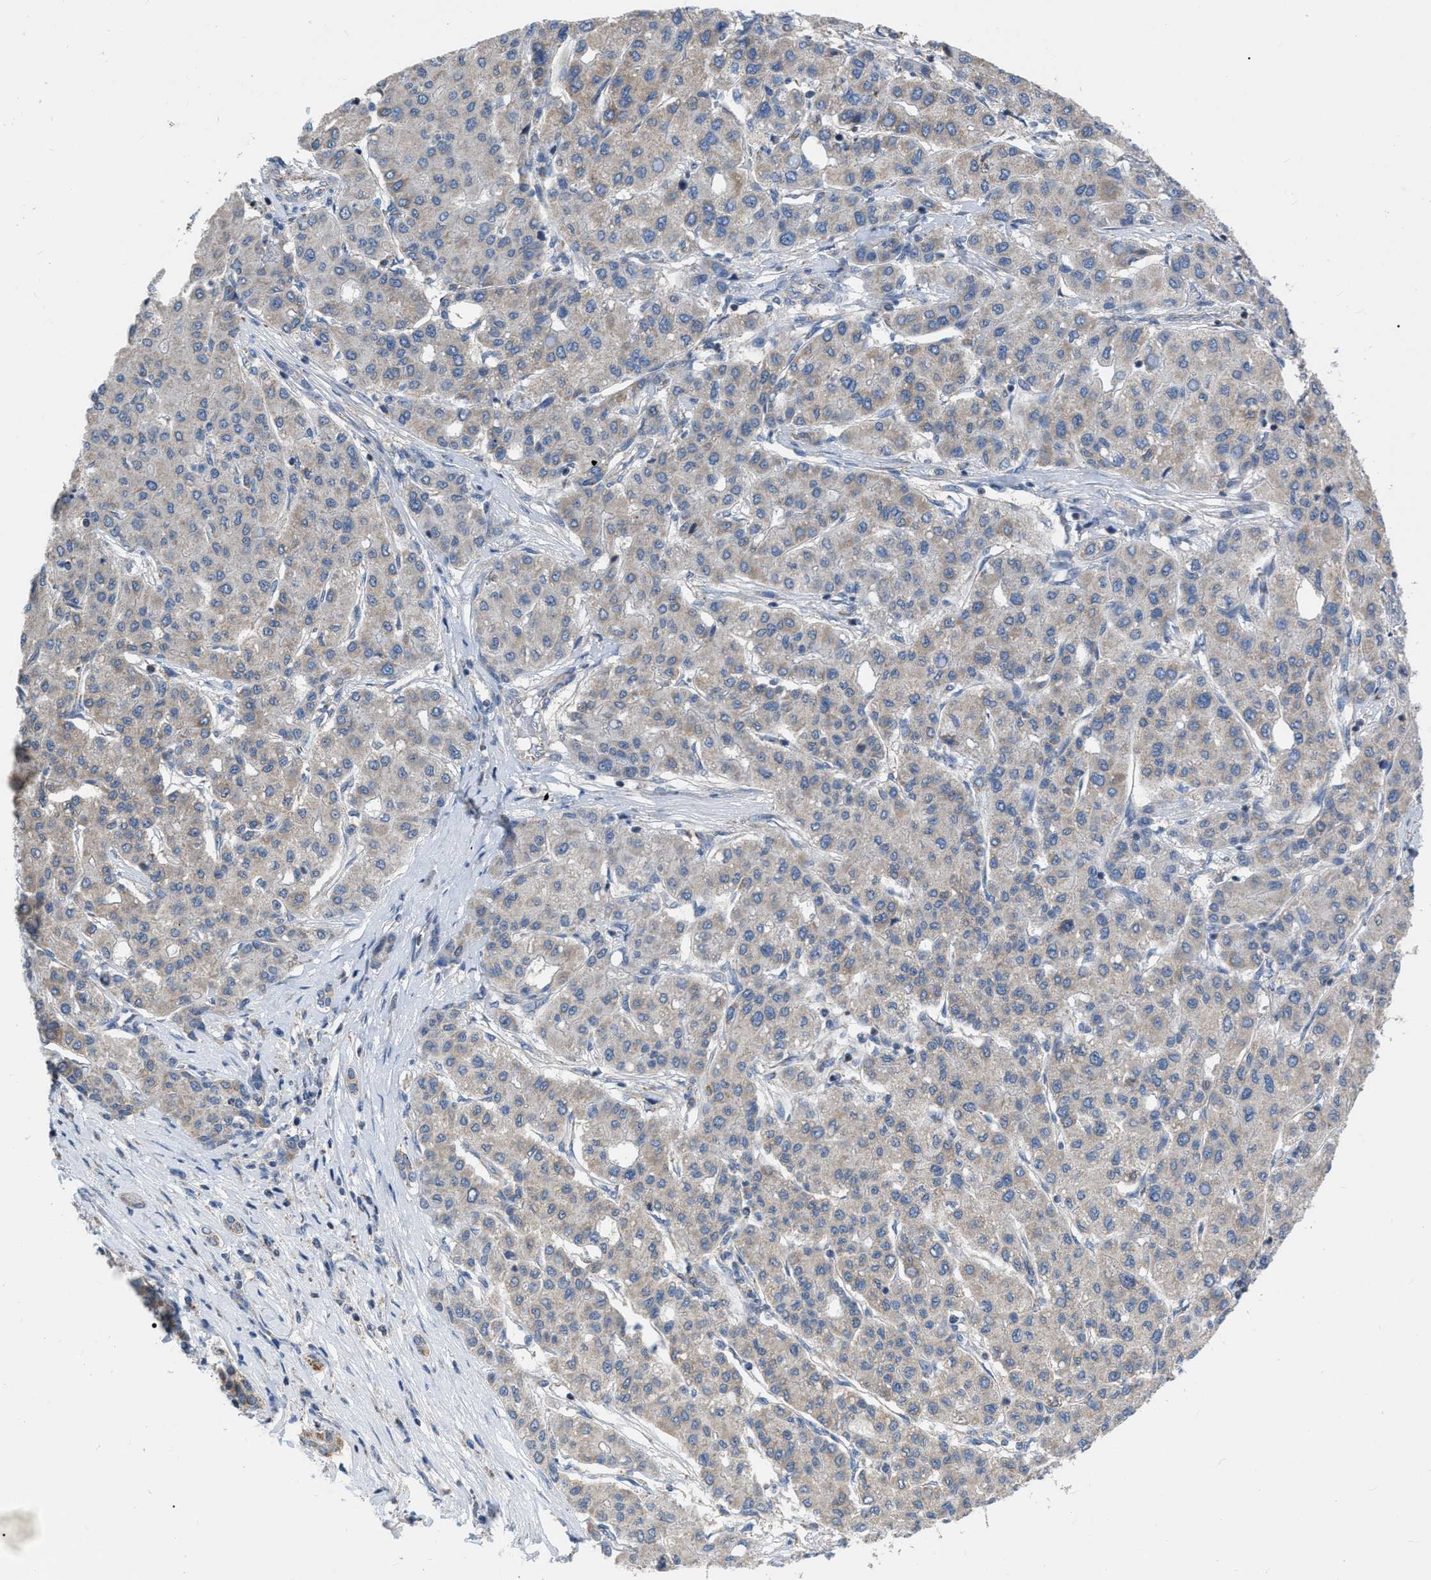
{"staining": {"intensity": "negative", "quantity": "none", "location": "none"}, "tissue": "liver cancer", "cell_type": "Tumor cells", "image_type": "cancer", "snomed": [{"axis": "morphology", "description": "Carcinoma, Hepatocellular, NOS"}, {"axis": "topography", "description": "Liver"}], "caption": "This is an immunohistochemistry (IHC) photomicrograph of human liver hepatocellular carcinoma. There is no positivity in tumor cells.", "gene": "DDX56", "patient": {"sex": "male", "age": 65}}